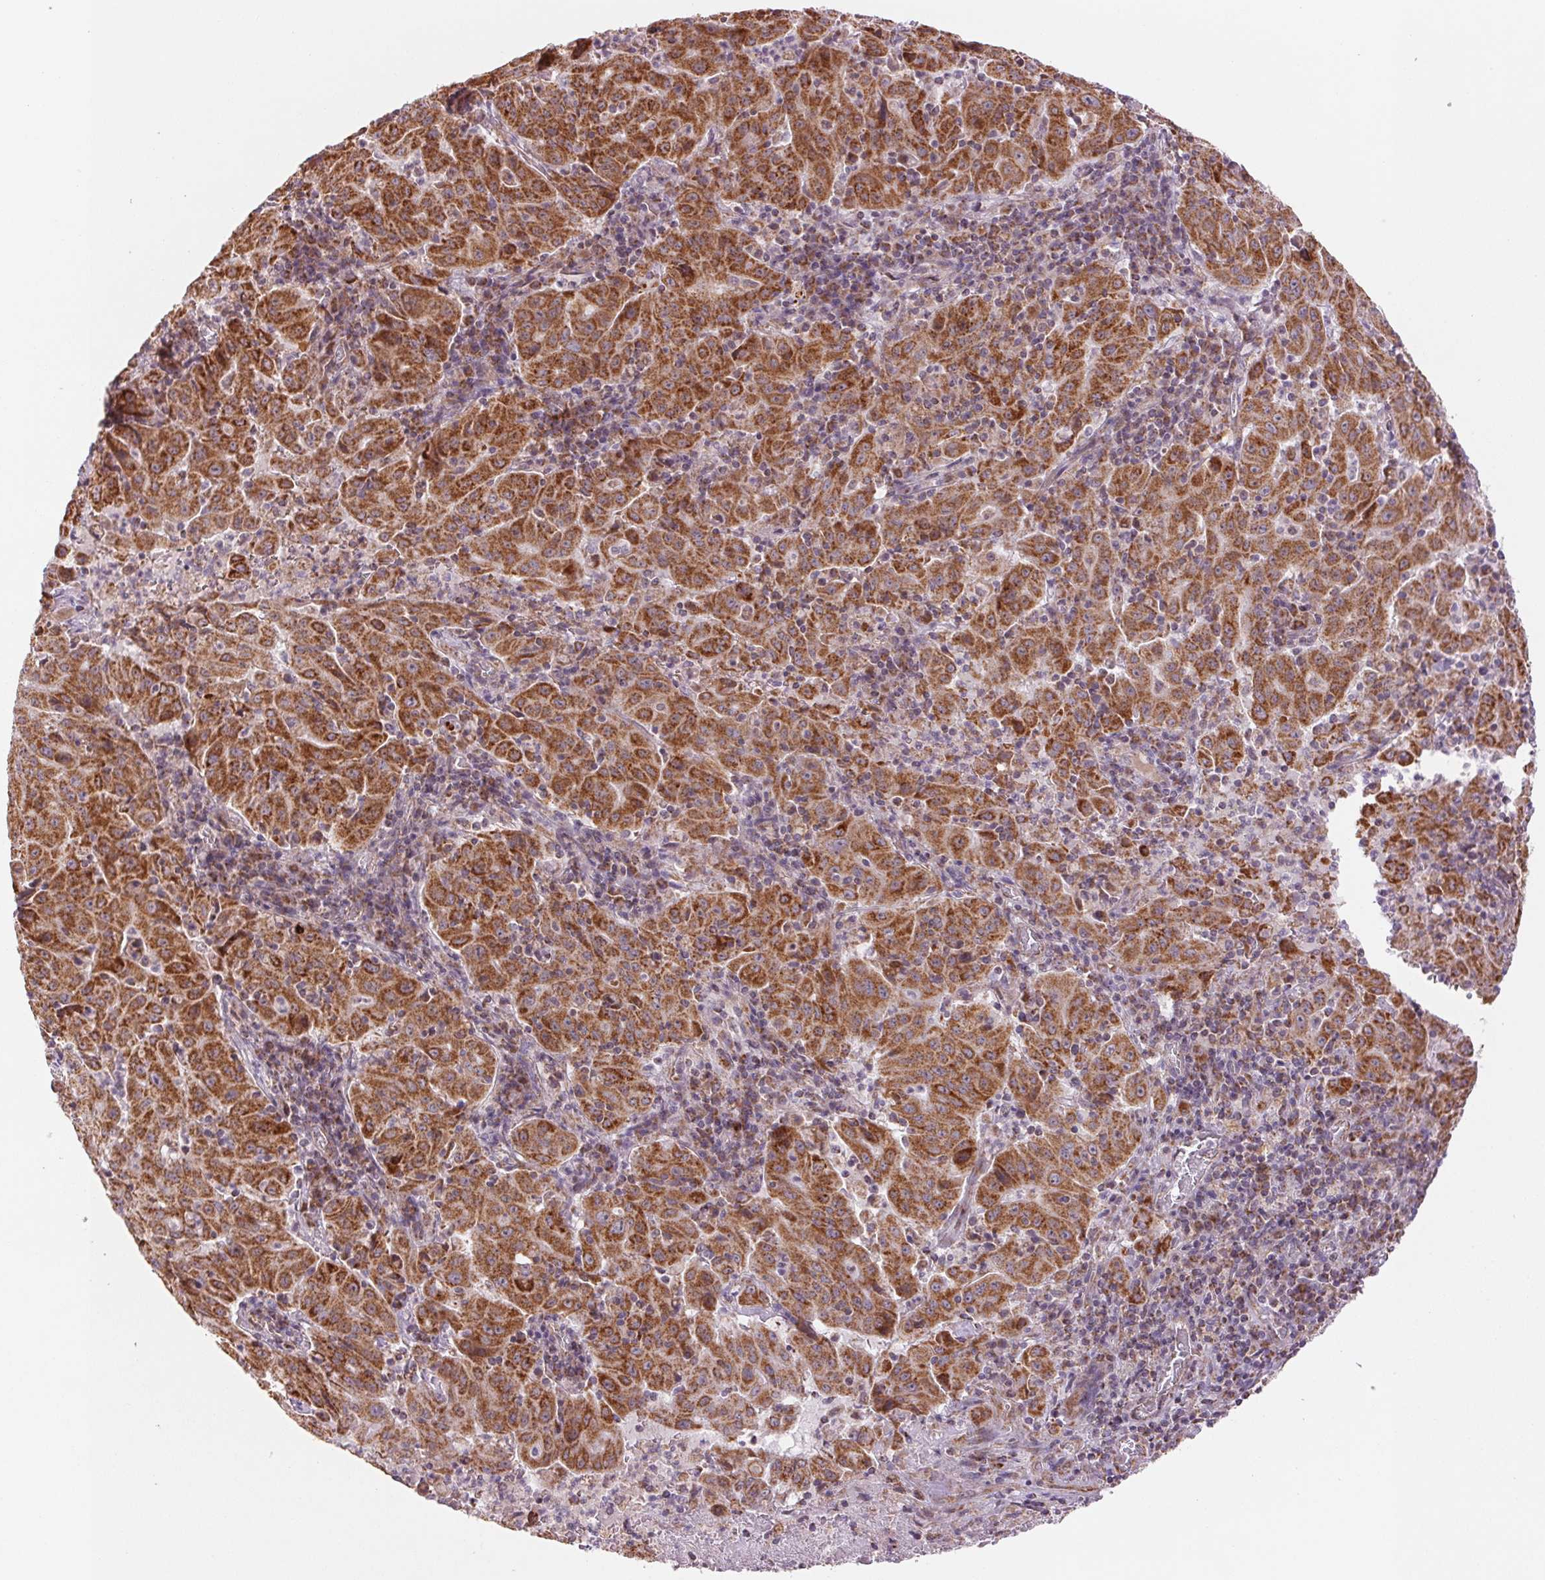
{"staining": {"intensity": "strong", "quantity": ">75%", "location": "cytoplasmic/membranous"}, "tissue": "pancreatic cancer", "cell_type": "Tumor cells", "image_type": "cancer", "snomed": [{"axis": "morphology", "description": "Adenocarcinoma, NOS"}, {"axis": "topography", "description": "Pancreas"}], "caption": "Tumor cells display high levels of strong cytoplasmic/membranous expression in approximately >75% of cells in pancreatic cancer.", "gene": "MATCAP1", "patient": {"sex": "male", "age": 63}}